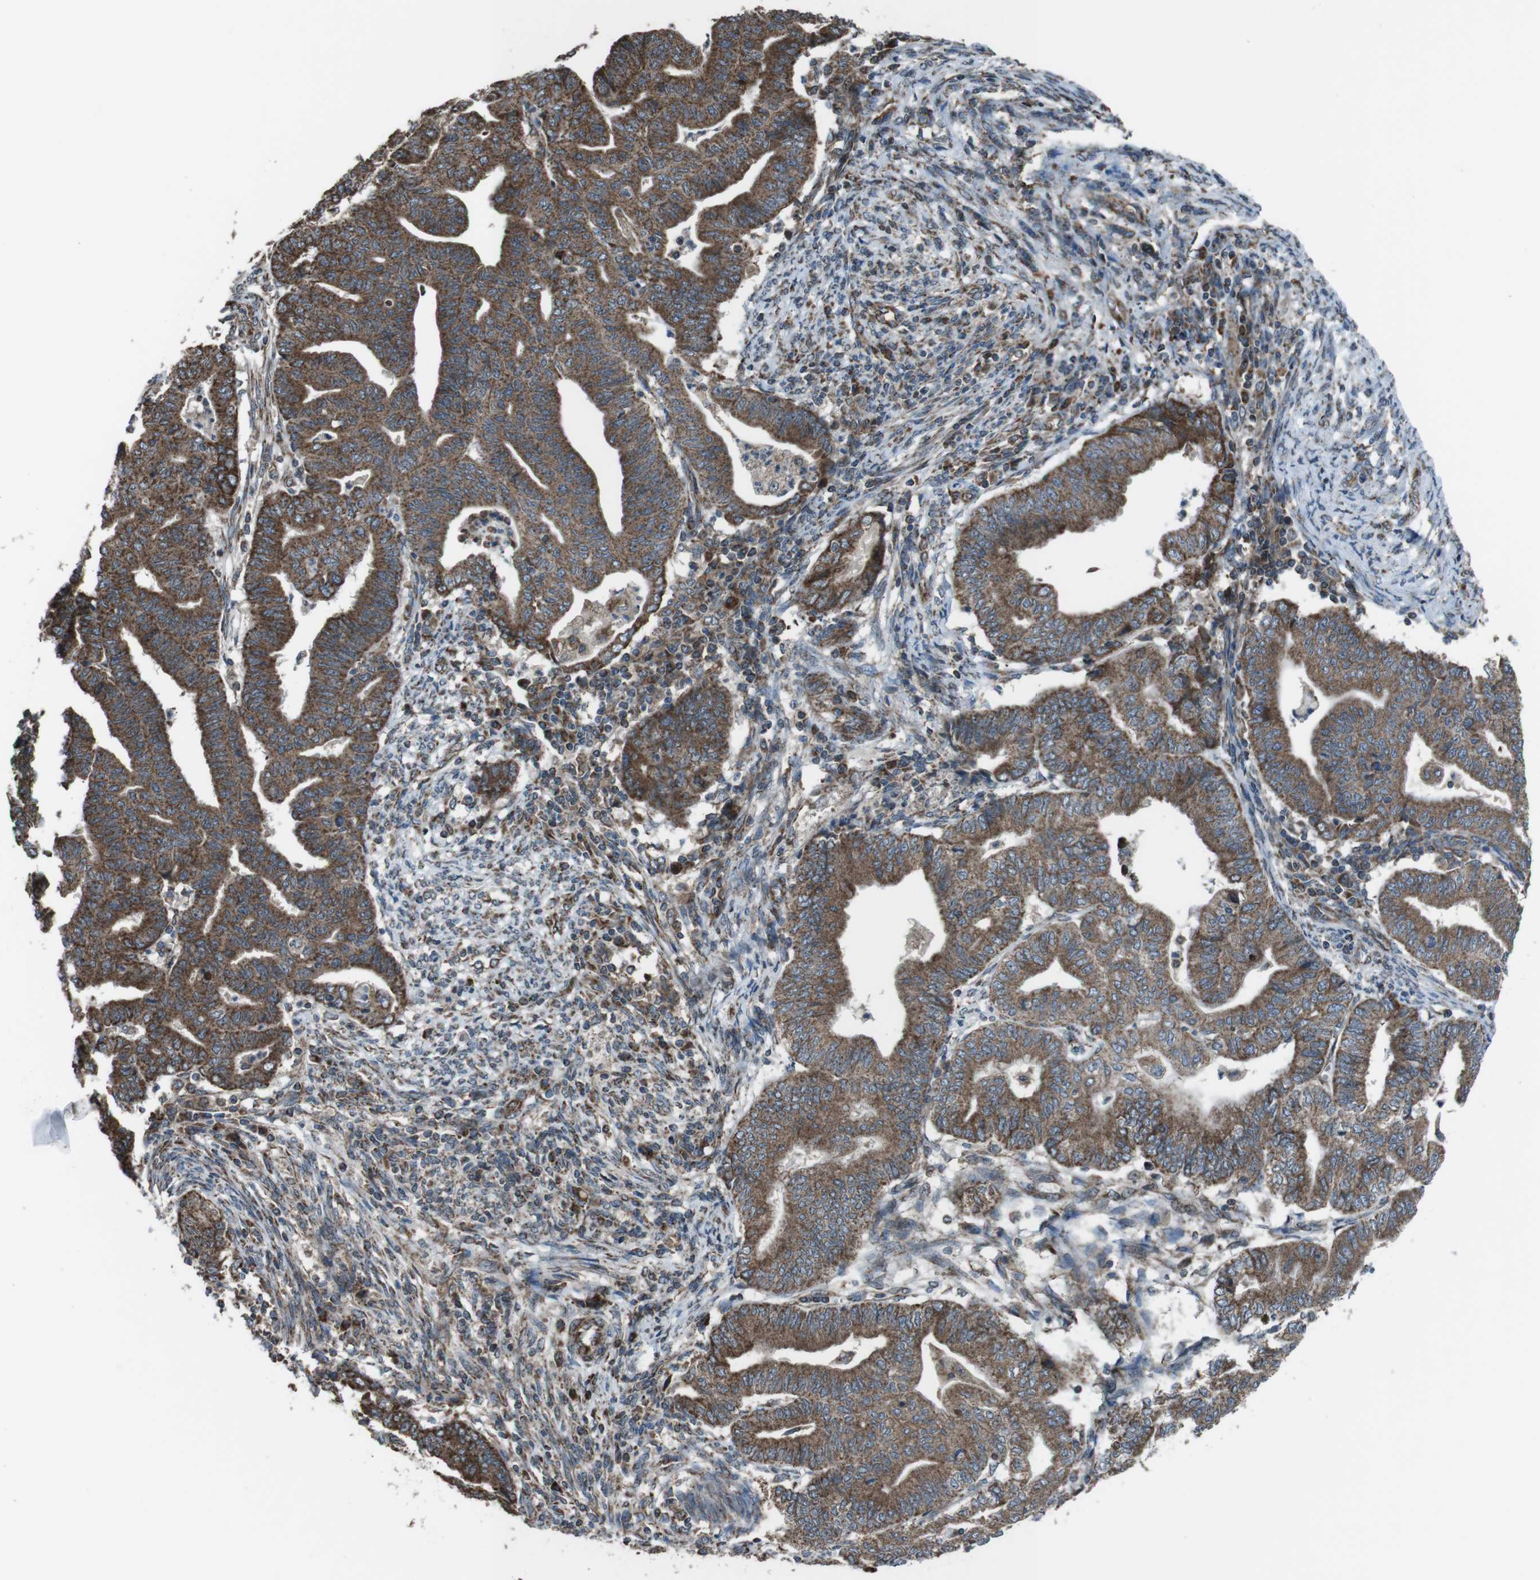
{"staining": {"intensity": "moderate", "quantity": ">75%", "location": "cytoplasmic/membranous"}, "tissue": "endometrial cancer", "cell_type": "Tumor cells", "image_type": "cancer", "snomed": [{"axis": "morphology", "description": "Adenocarcinoma, NOS"}, {"axis": "topography", "description": "Endometrium"}], "caption": "A histopathology image of human endometrial cancer (adenocarcinoma) stained for a protein demonstrates moderate cytoplasmic/membranous brown staining in tumor cells.", "gene": "GIMAP8", "patient": {"sex": "female", "age": 79}}